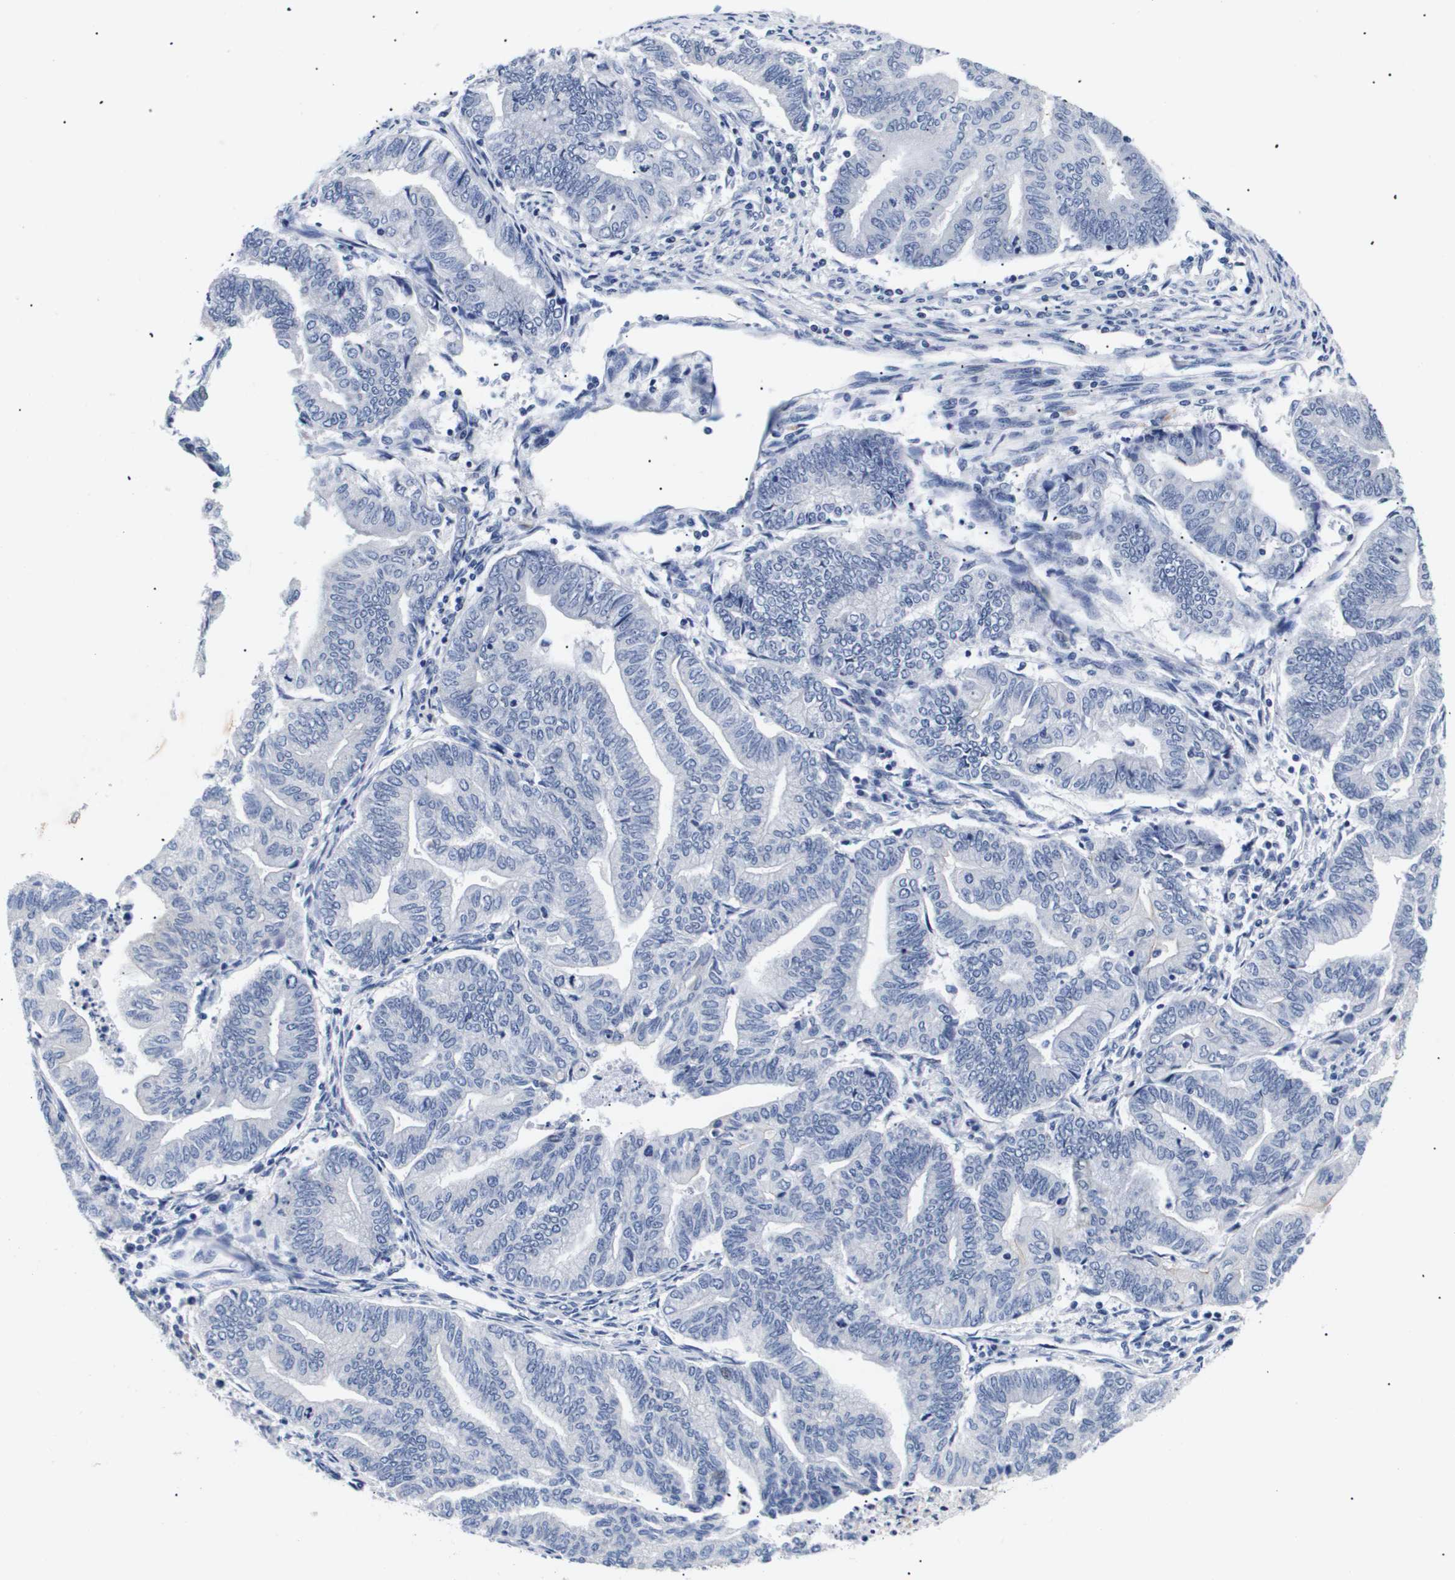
{"staining": {"intensity": "negative", "quantity": "none", "location": "none"}, "tissue": "endometrial cancer", "cell_type": "Tumor cells", "image_type": "cancer", "snomed": [{"axis": "morphology", "description": "Adenocarcinoma, NOS"}, {"axis": "topography", "description": "Endometrium"}], "caption": "DAB (3,3'-diaminobenzidine) immunohistochemical staining of endometrial adenocarcinoma demonstrates no significant positivity in tumor cells.", "gene": "ATP6V0A4", "patient": {"sex": "female", "age": 79}}